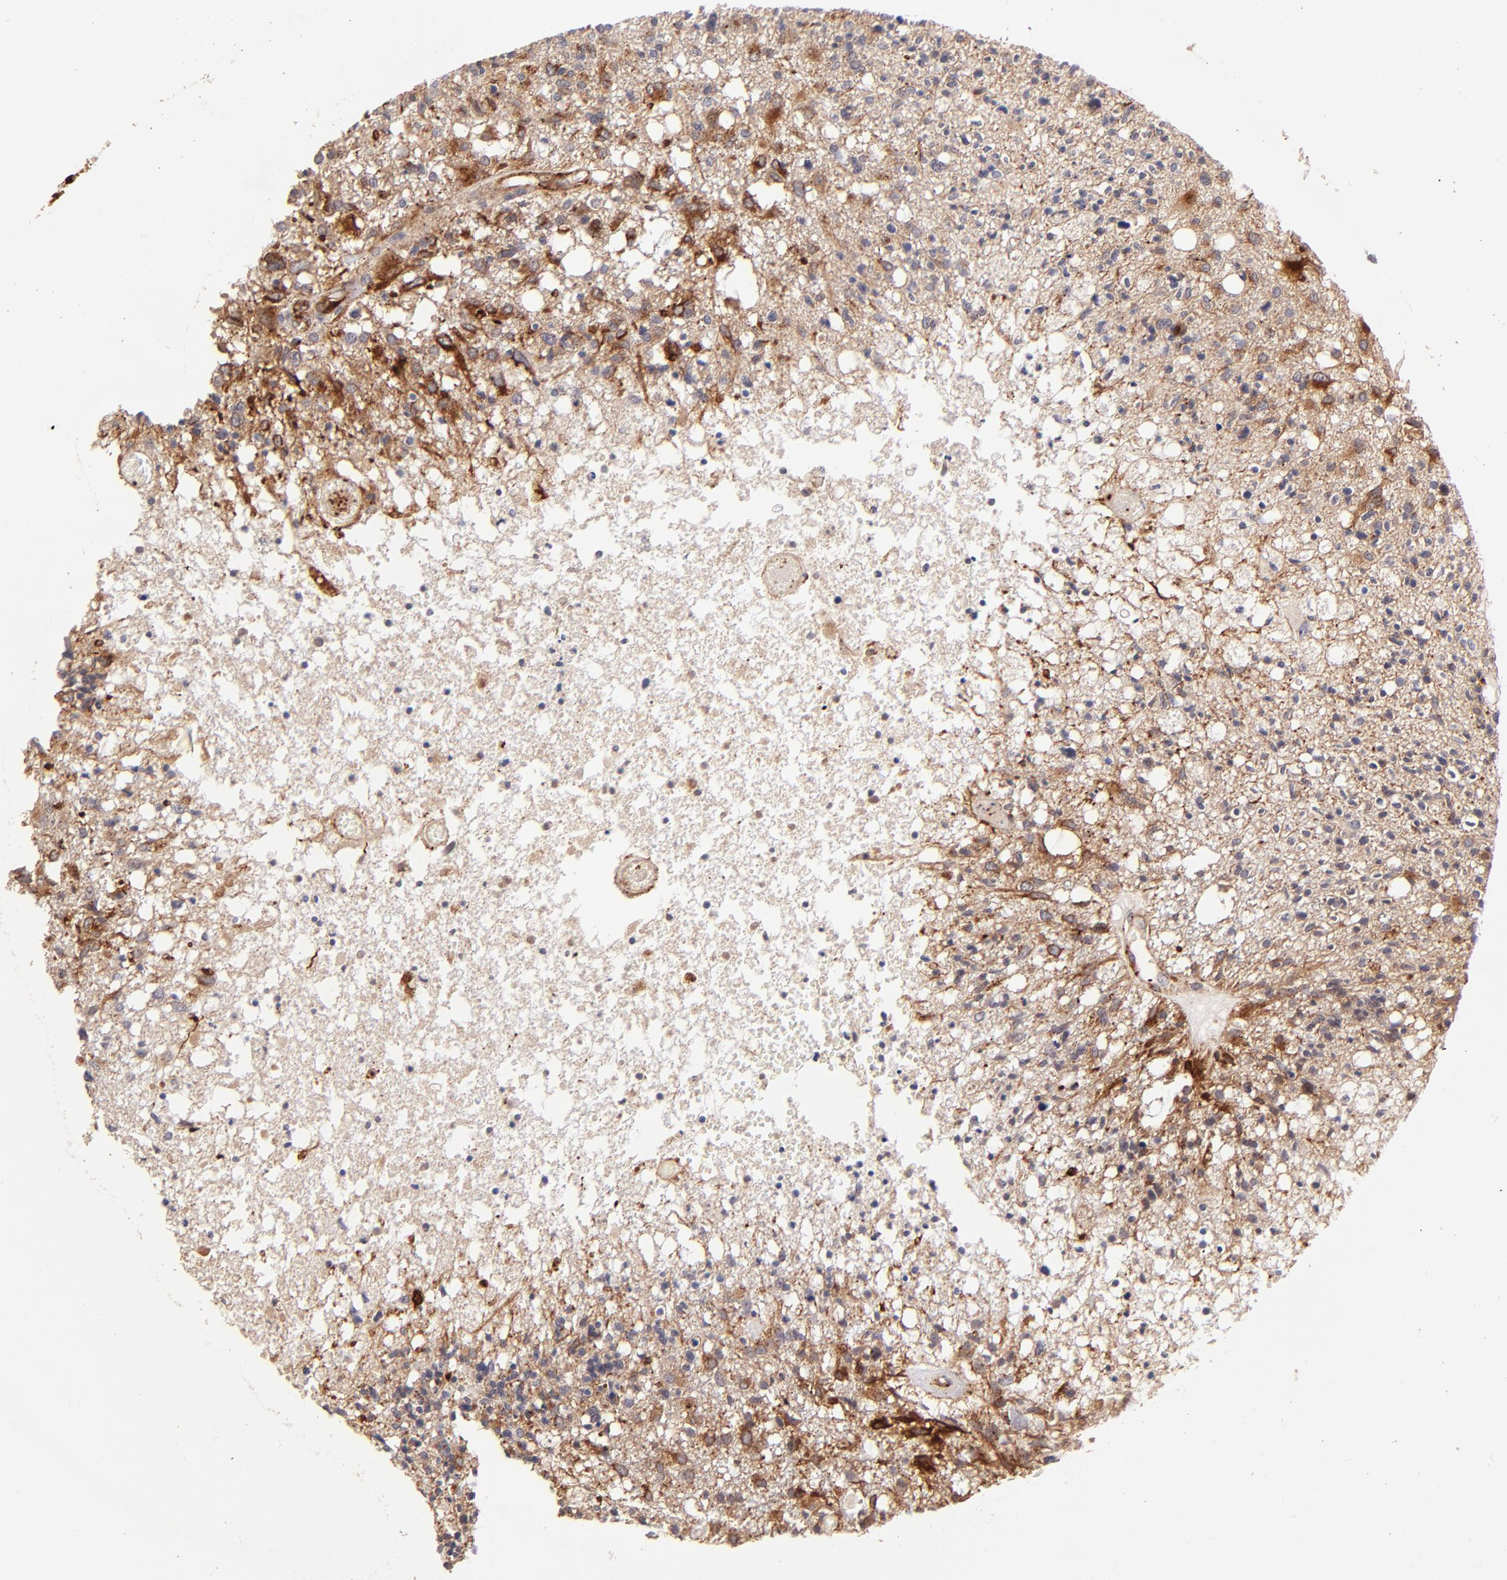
{"staining": {"intensity": "moderate", "quantity": "25%-75%", "location": "cytoplasmic/membranous"}, "tissue": "glioma", "cell_type": "Tumor cells", "image_type": "cancer", "snomed": [{"axis": "morphology", "description": "Glioma, malignant, High grade"}, {"axis": "topography", "description": "Cerebral cortex"}], "caption": "Tumor cells reveal medium levels of moderate cytoplasmic/membranous positivity in approximately 25%-75% of cells in human malignant high-grade glioma. (DAB IHC, brown staining for protein, blue staining for nuclei).", "gene": "SPARC", "patient": {"sex": "male", "age": 76}}